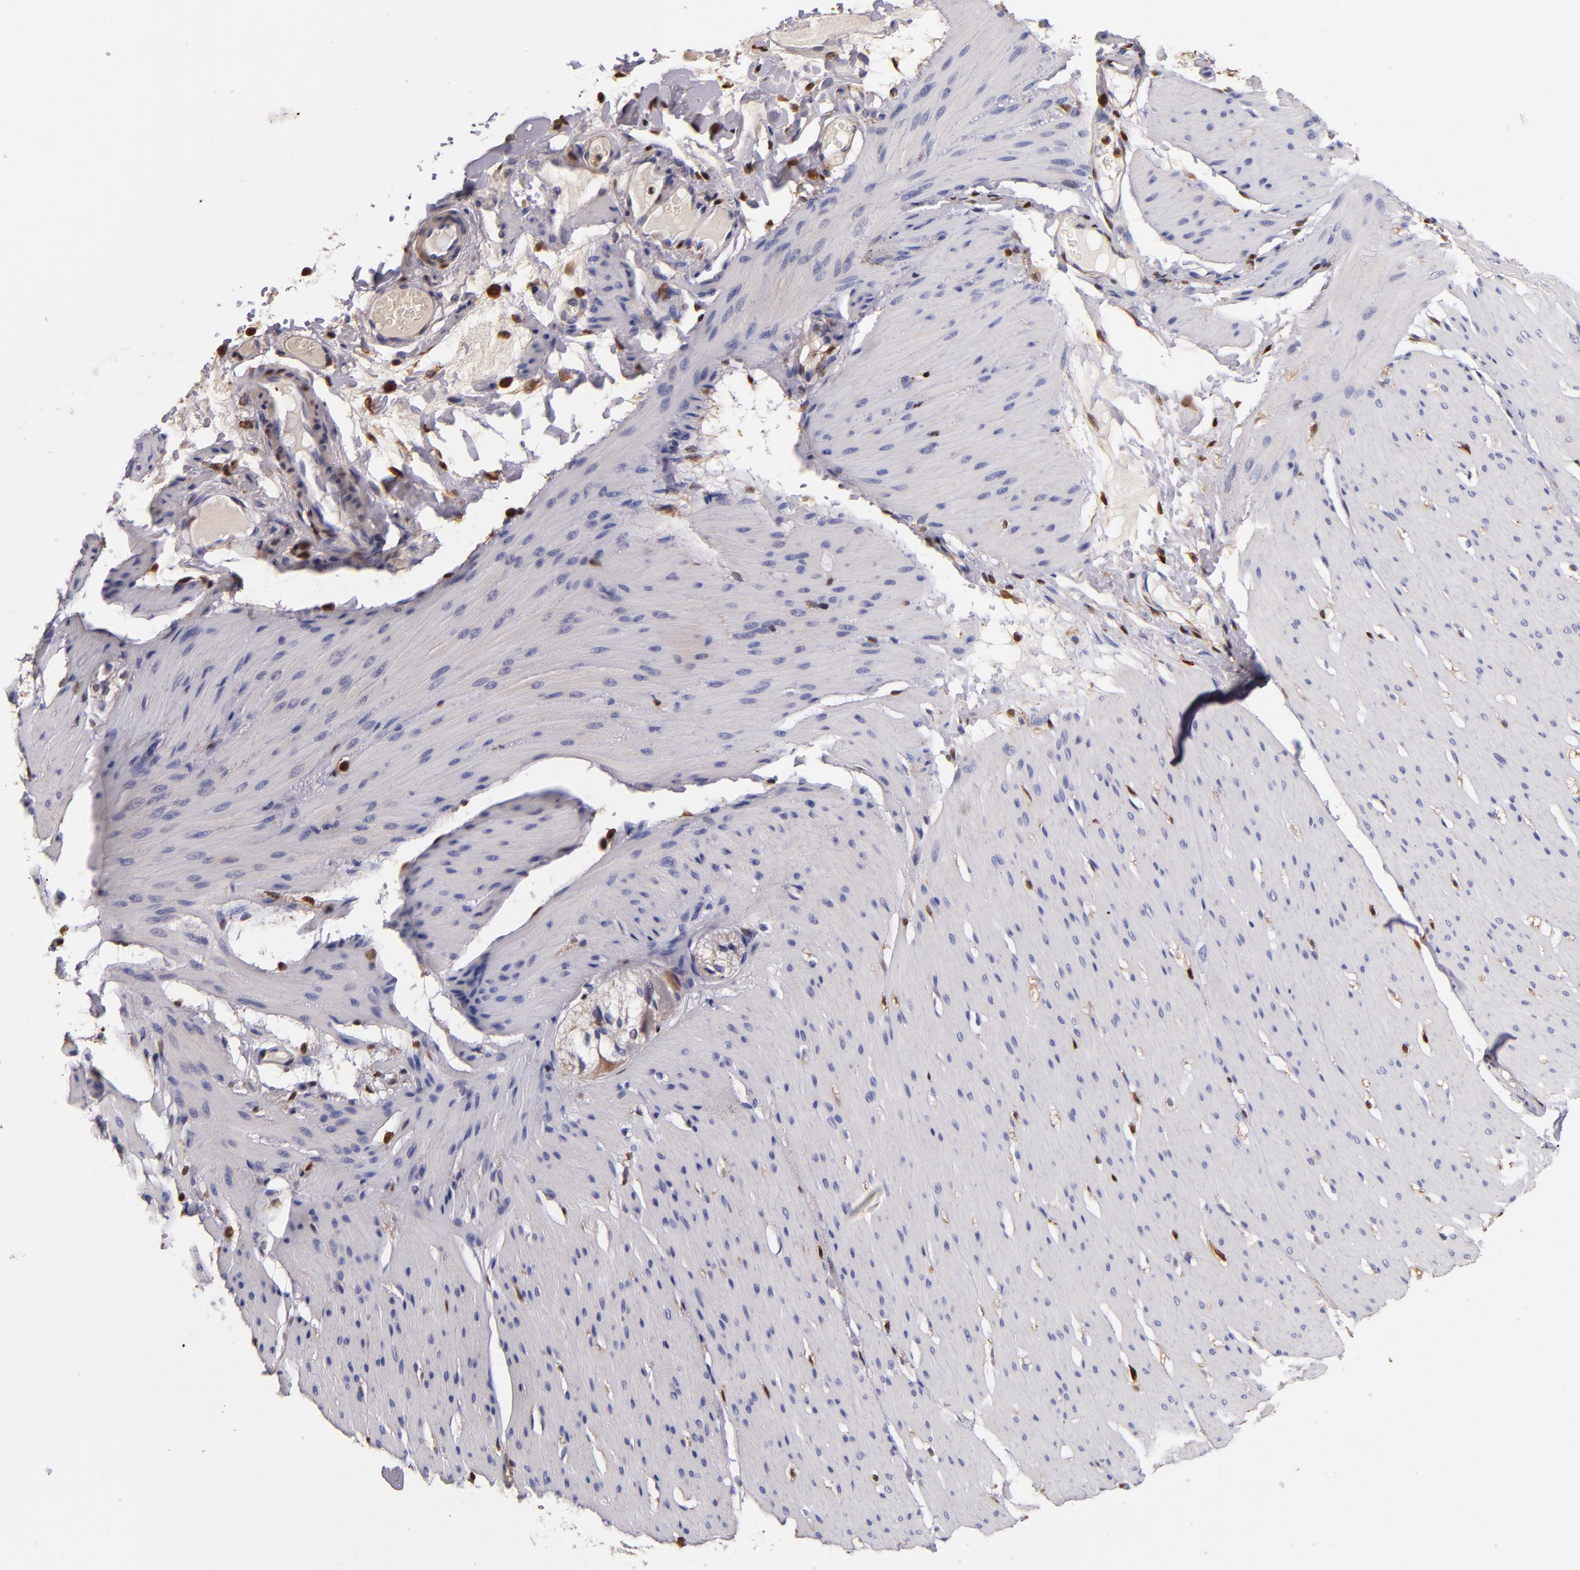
{"staining": {"intensity": "negative", "quantity": "none", "location": "none"}, "tissue": "smooth muscle", "cell_type": "Smooth muscle cells", "image_type": "normal", "snomed": [{"axis": "morphology", "description": "Normal tissue, NOS"}, {"axis": "topography", "description": "Smooth muscle"}, {"axis": "topography", "description": "Colon"}], "caption": "The IHC image has no significant staining in smooth muscle cells of smooth muscle.", "gene": "S100A4", "patient": {"sex": "male", "age": 67}}